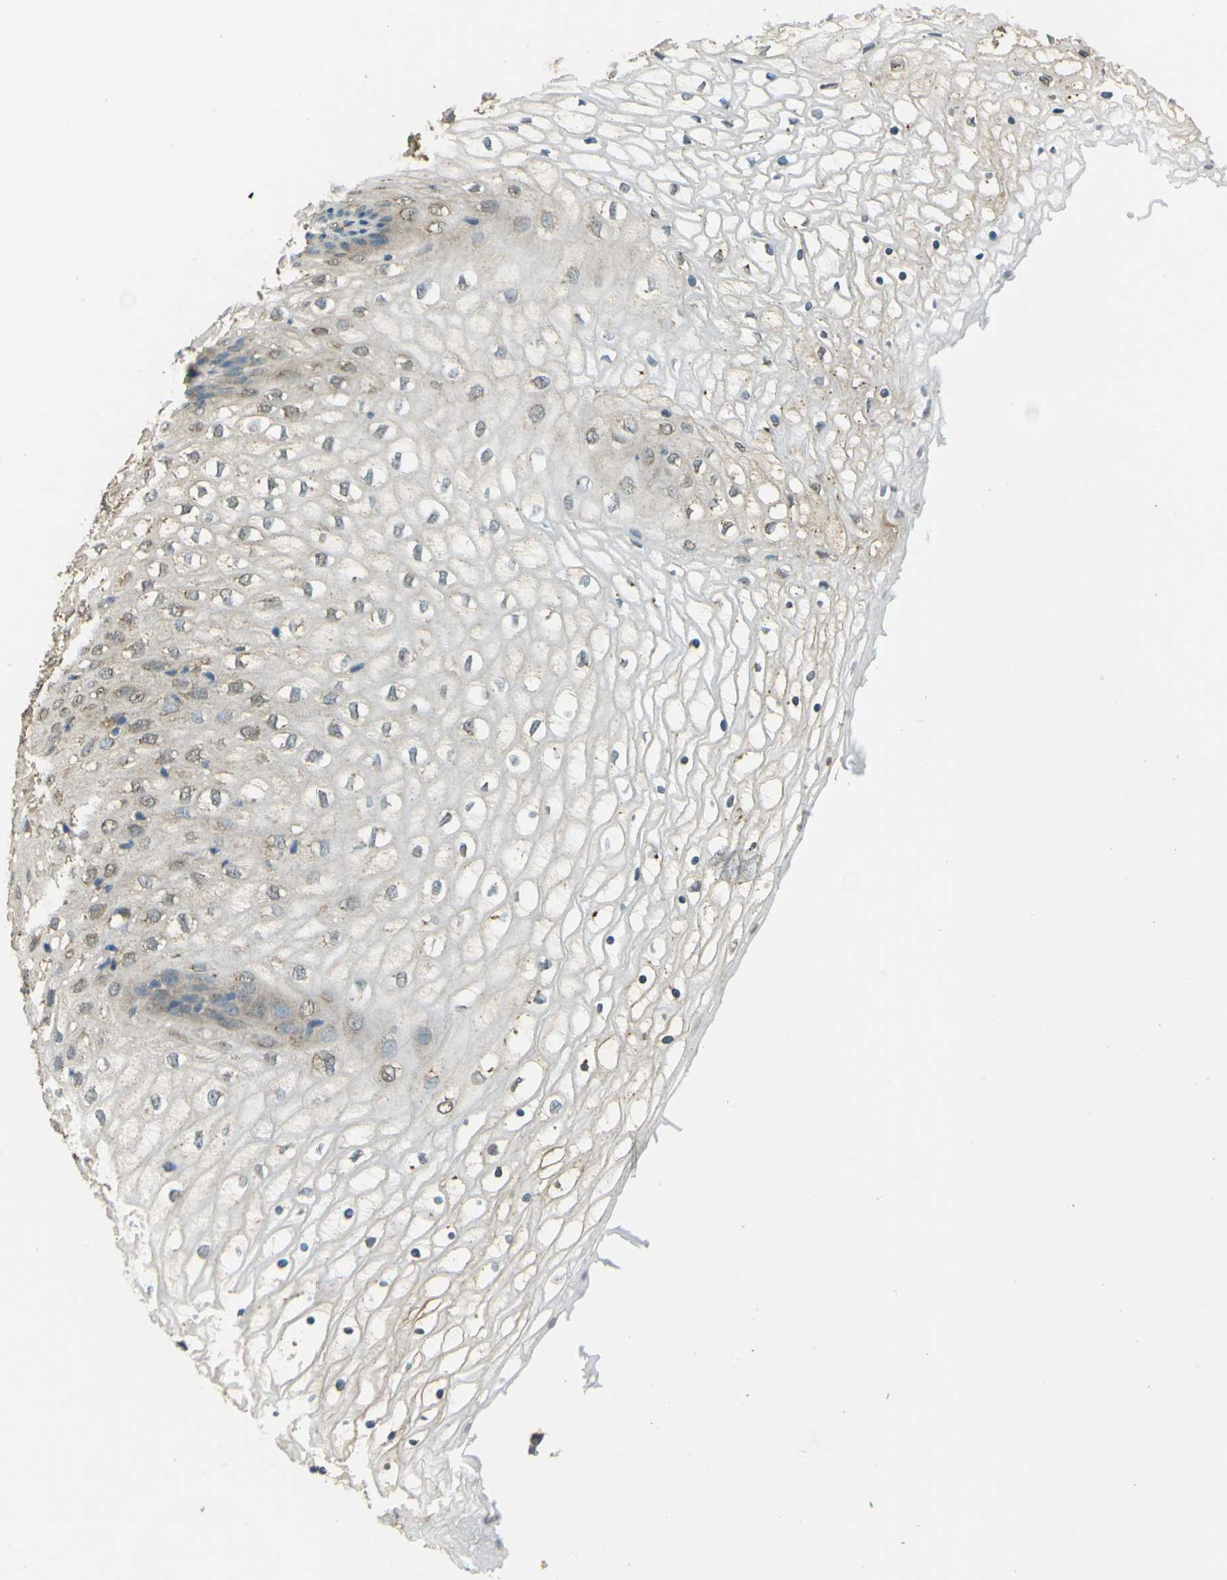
{"staining": {"intensity": "moderate", "quantity": "<25%", "location": "cytoplasmic/membranous"}, "tissue": "vagina", "cell_type": "Squamous epithelial cells", "image_type": "normal", "snomed": [{"axis": "morphology", "description": "Normal tissue, NOS"}, {"axis": "topography", "description": "Vagina"}], "caption": "Vagina stained with DAB immunohistochemistry demonstrates low levels of moderate cytoplasmic/membranous expression in about <25% of squamous epithelial cells. The staining was performed using DAB (3,3'-diaminobenzidine) to visualize the protein expression in brown, while the nuclei were stained in blue with hematoxylin (Magnification: 20x).", "gene": "GOLGA1", "patient": {"sex": "female", "age": 34}}